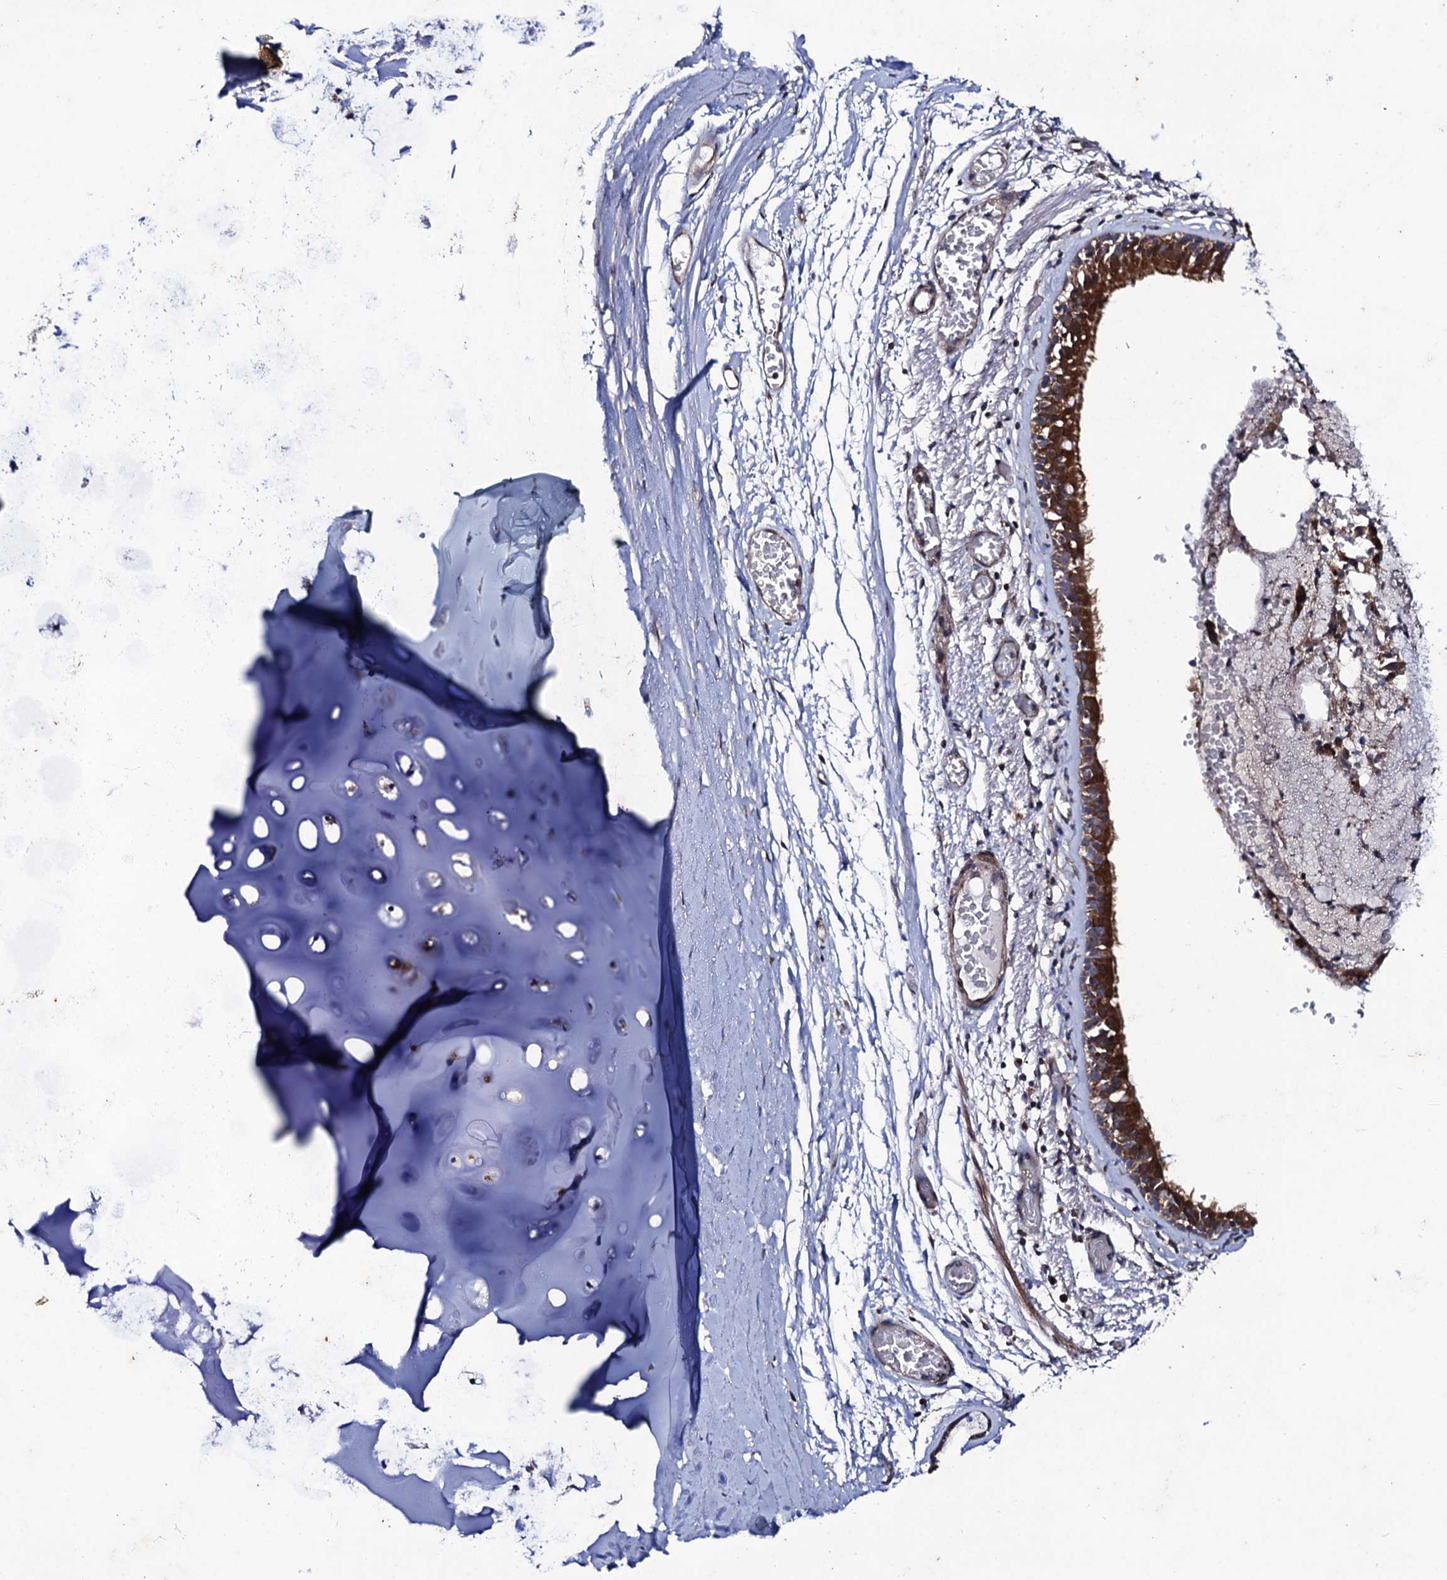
{"staining": {"intensity": "strong", "quantity": ">75%", "location": "cytoplasmic/membranous"}, "tissue": "bronchus", "cell_type": "Respiratory epithelial cells", "image_type": "normal", "snomed": [{"axis": "morphology", "description": "Normal tissue, NOS"}, {"axis": "topography", "description": "Bronchus"}, {"axis": "topography", "description": "Lung"}], "caption": "Bronchus stained with a brown dye displays strong cytoplasmic/membranous positive expression in approximately >75% of respiratory epithelial cells.", "gene": "DYDC1", "patient": {"sex": "male", "age": 56}}